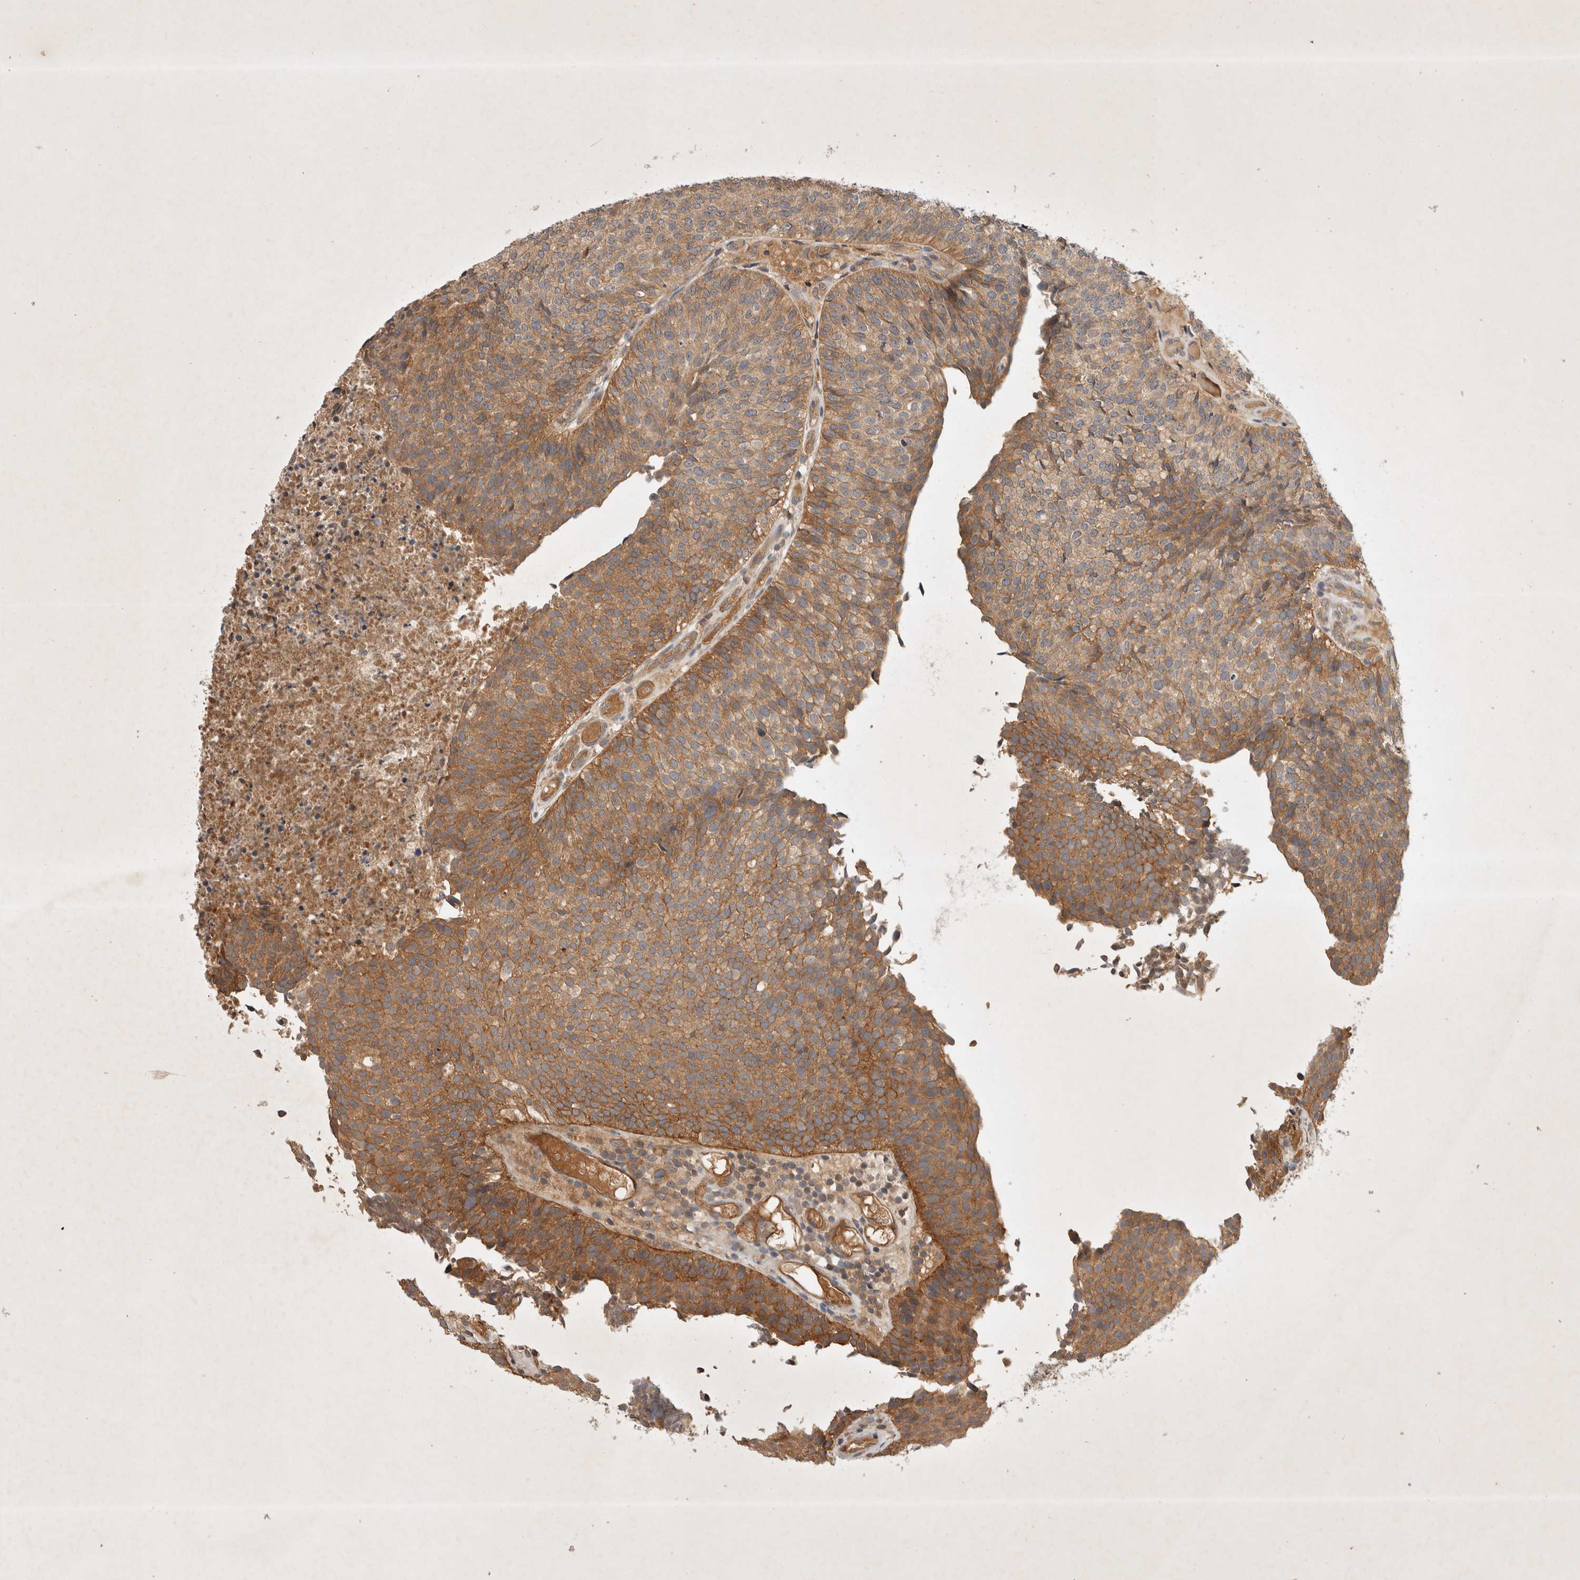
{"staining": {"intensity": "moderate", "quantity": ">75%", "location": "cytoplasmic/membranous"}, "tissue": "urothelial cancer", "cell_type": "Tumor cells", "image_type": "cancer", "snomed": [{"axis": "morphology", "description": "Urothelial carcinoma, Low grade"}, {"axis": "topography", "description": "Urinary bladder"}], "caption": "Moderate cytoplasmic/membranous positivity for a protein is identified in approximately >75% of tumor cells of low-grade urothelial carcinoma using IHC.", "gene": "YES1", "patient": {"sex": "male", "age": 86}}